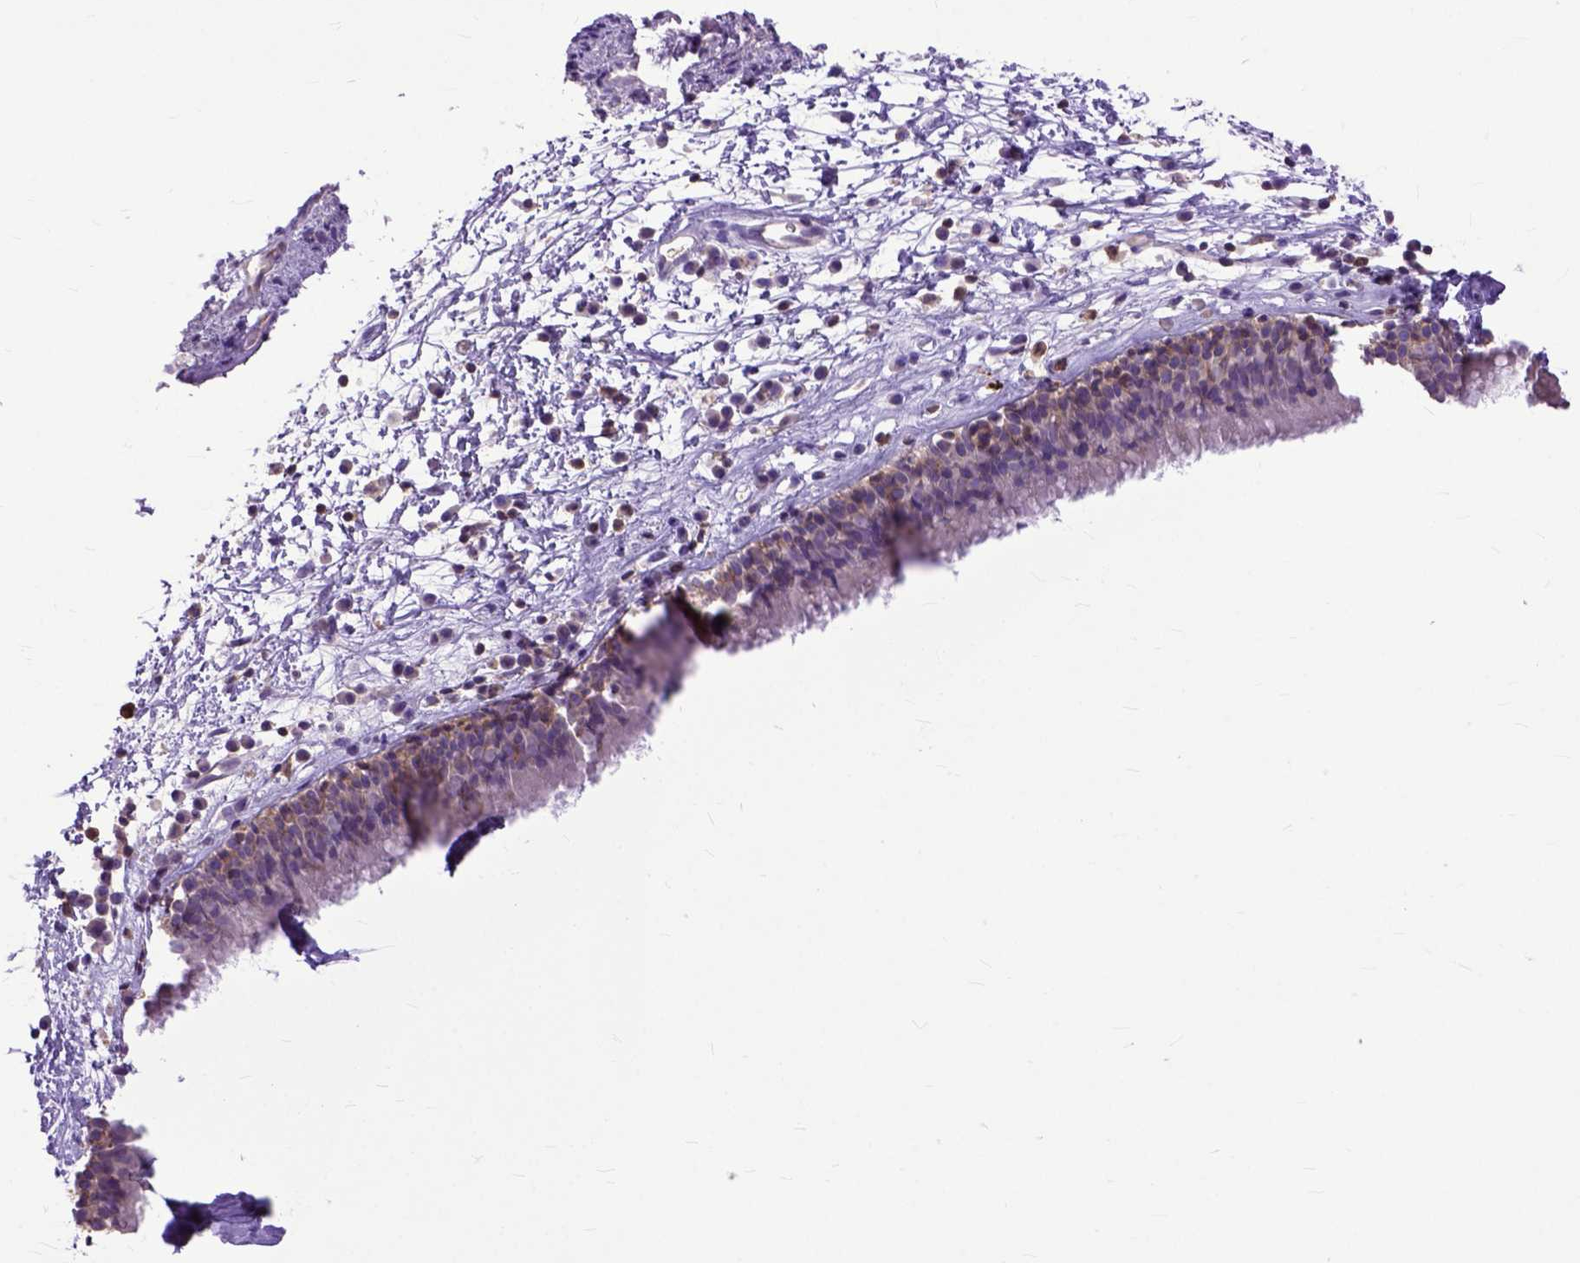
{"staining": {"intensity": "weak", "quantity": "25%-75%", "location": "cytoplasmic/membranous"}, "tissue": "nasopharynx", "cell_type": "Respiratory epithelial cells", "image_type": "normal", "snomed": [{"axis": "morphology", "description": "Normal tissue, NOS"}, {"axis": "topography", "description": "Nasopharynx"}], "caption": "Immunohistochemical staining of benign nasopharynx displays low levels of weak cytoplasmic/membranous positivity in about 25%-75% of respiratory epithelial cells.", "gene": "NAMPT", "patient": {"sex": "male", "age": 24}}